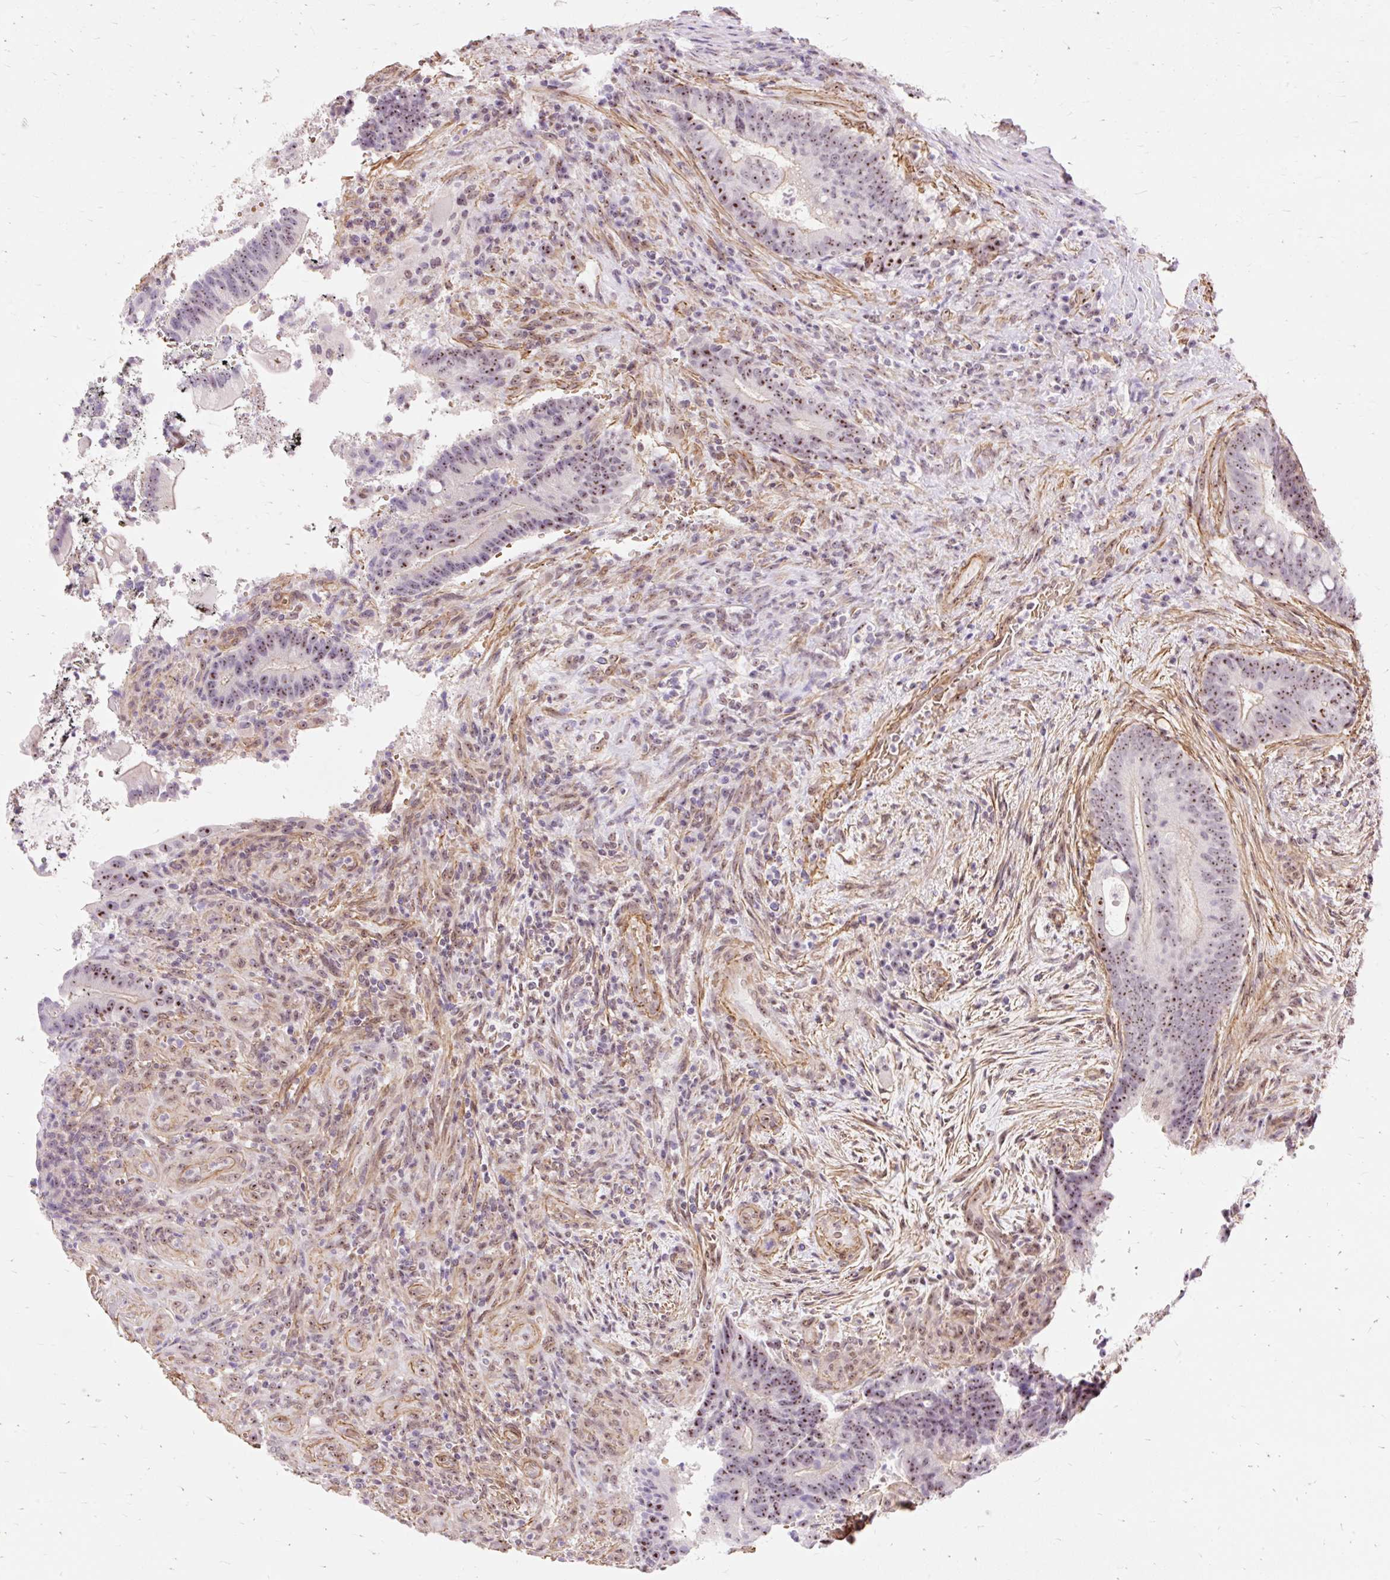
{"staining": {"intensity": "moderate", "quantity": ">75%", "location": "nuclear"}, "tissue": "colorectal cancer", "cell_type": "Tumor cells", "image_type": "cancer", "snomed": [{"axis": "morphology", "description": "Adenocarcinoma, NOS"}, {"axis": "topography", "description": "Colon"}], "caption": "Immunohistochemistry micrograph of neoplastic tissue: adenocarcinoma (colorectal) stained using immunohistochemistry (IHC) exhibits medium levels of moderate protein expression localized specifically in the nuclear of tumor cells, appearing as a nuclear brown color.", "gene": "OBP2A", "patient": {"sex": "female", "age": 43}}